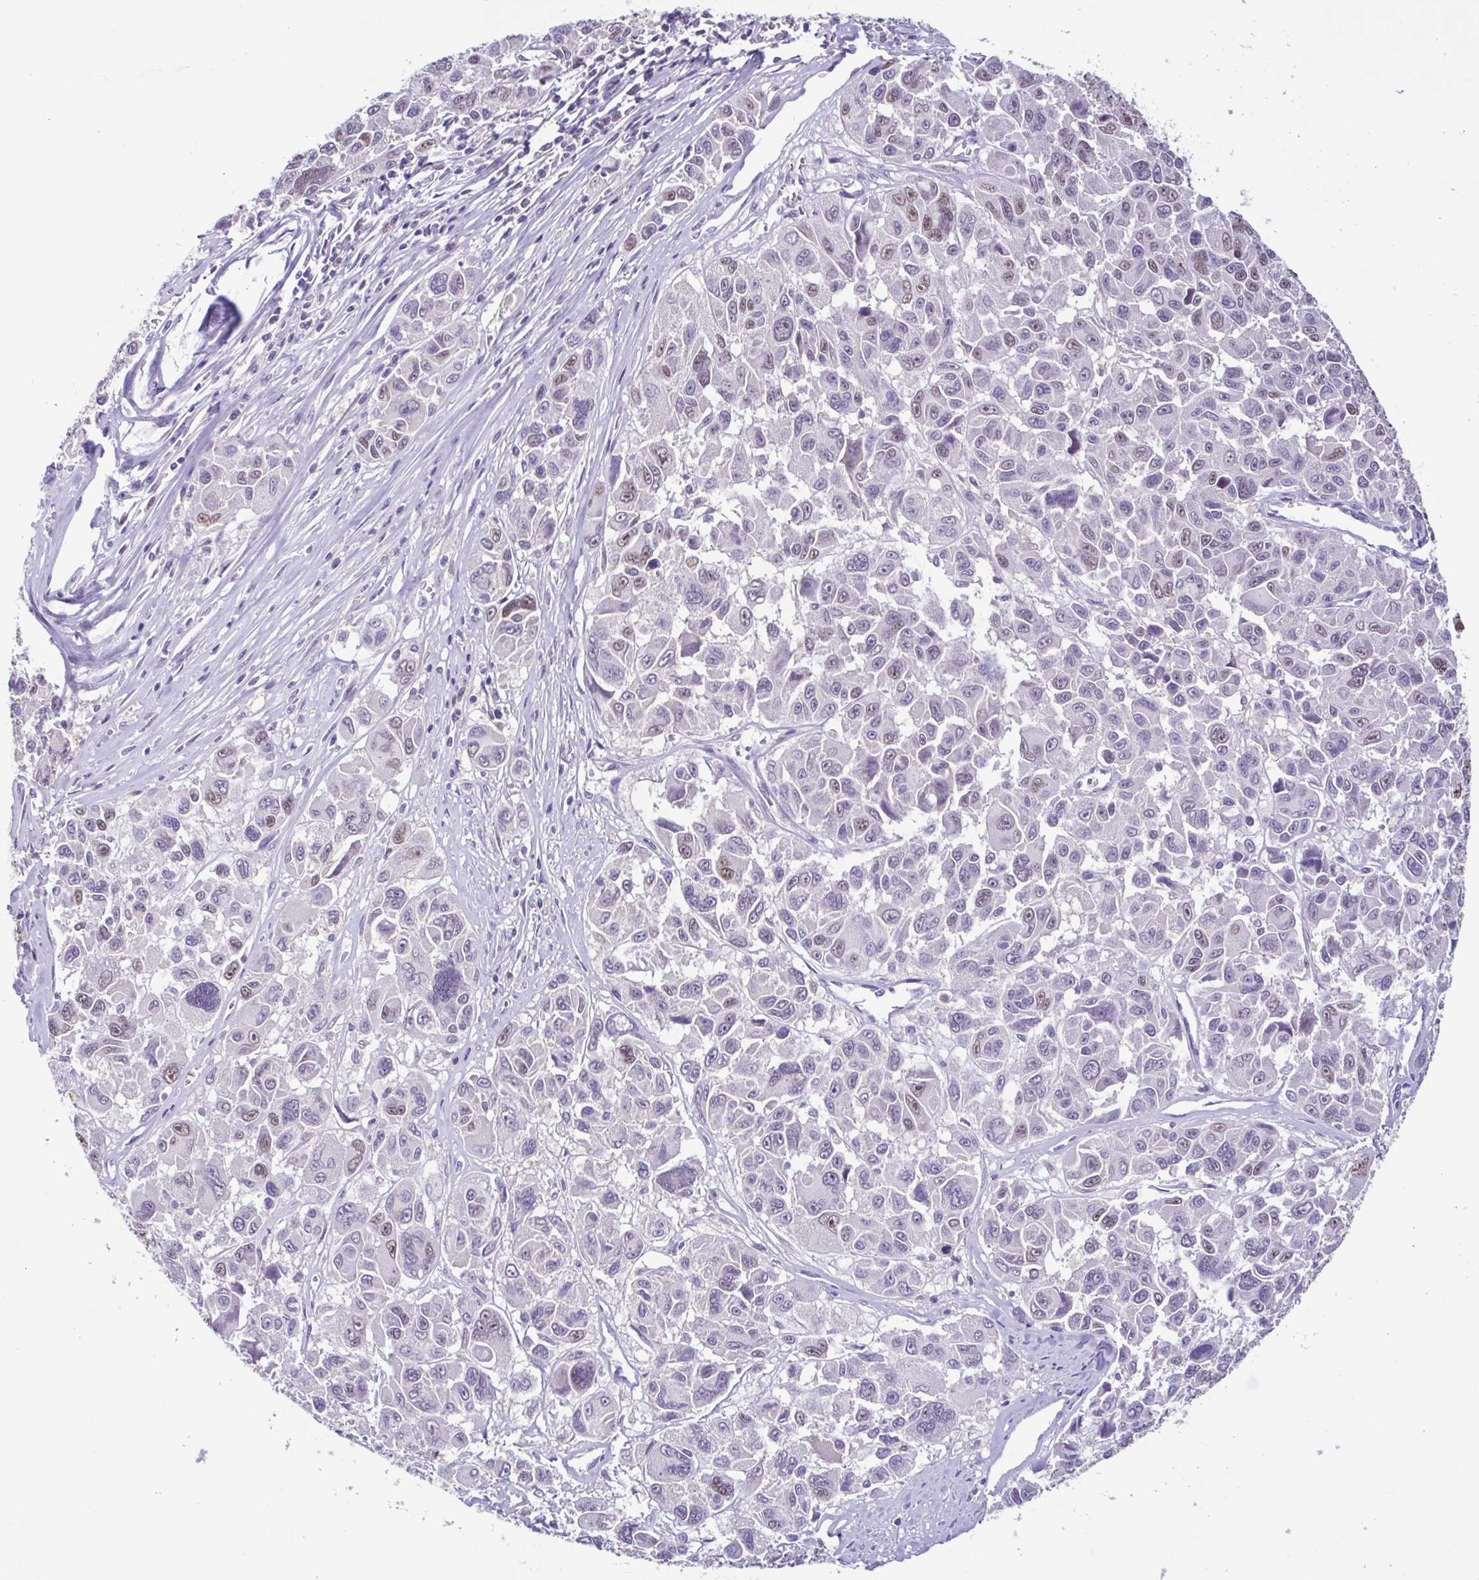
{"staining": {"intensity": "weak", "quantity": "25%-75%", "location": "nuclear"}, "tissue": "melanoma", "cell_type": "Tumor cells", "image_type": "cancer", "snomed": [{"axis": "morphology", "description": "Malignant melanoma, NOS"}, {"axis": "topography", "description": "Skin"}], "caption": "Immunohistochemistry (IHC) micrograph of human malignant melanoma stained for a protein (brown), which demonstrates low levels of weak nuclear expression in about 25%-75% of tumor cells.", "gene": "ACTRT3", "patient": {"sex": "female", "age": 66}}